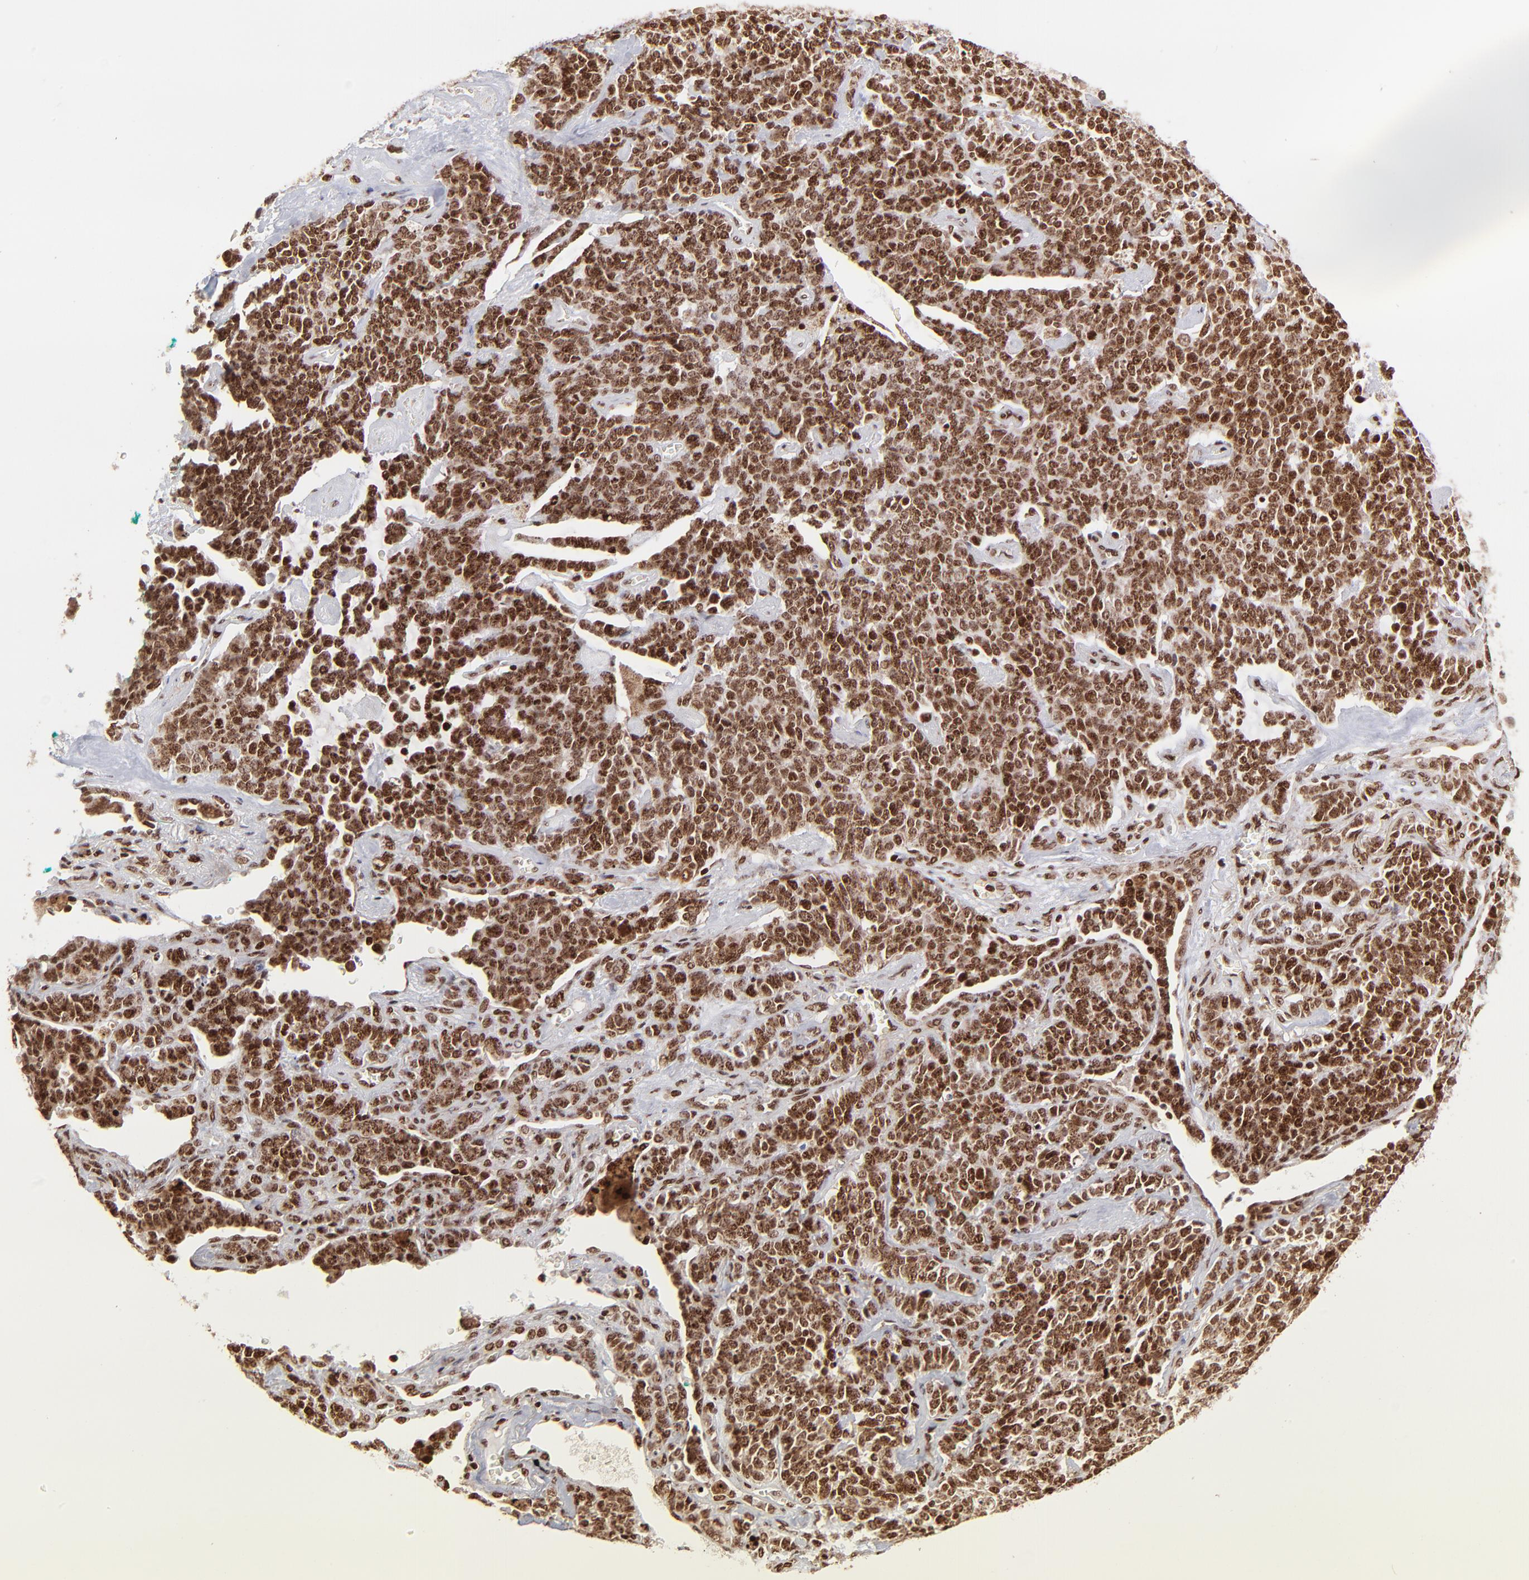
{"staining": {"intensity": "strong", "quantity": ">75%", "location": "cytoplasmic/membranous,nuclear"}, "tissue": "lung cancer", "cell_type": "Tumor cells", "image_type": "cancer", "snomed": [{"axis": "morphology", "description": "Neoplasm, malignant, NOS"}, {"axis": "topography", "description": "Lung"}], "caption": "Neoplasm (malignant) (lung) tissue exhibits strong cytoplasmic/membranous and nuclear staining in approximately >75% of tumor cells The staining is performed using DAB (3,3'-diaminobenzidine) brown chromogen to label protein expression. The nuclei are counter-stained blue using hematoxylin.", "gene": "MED15", "patient": {"sex": "female", "age": 58}}